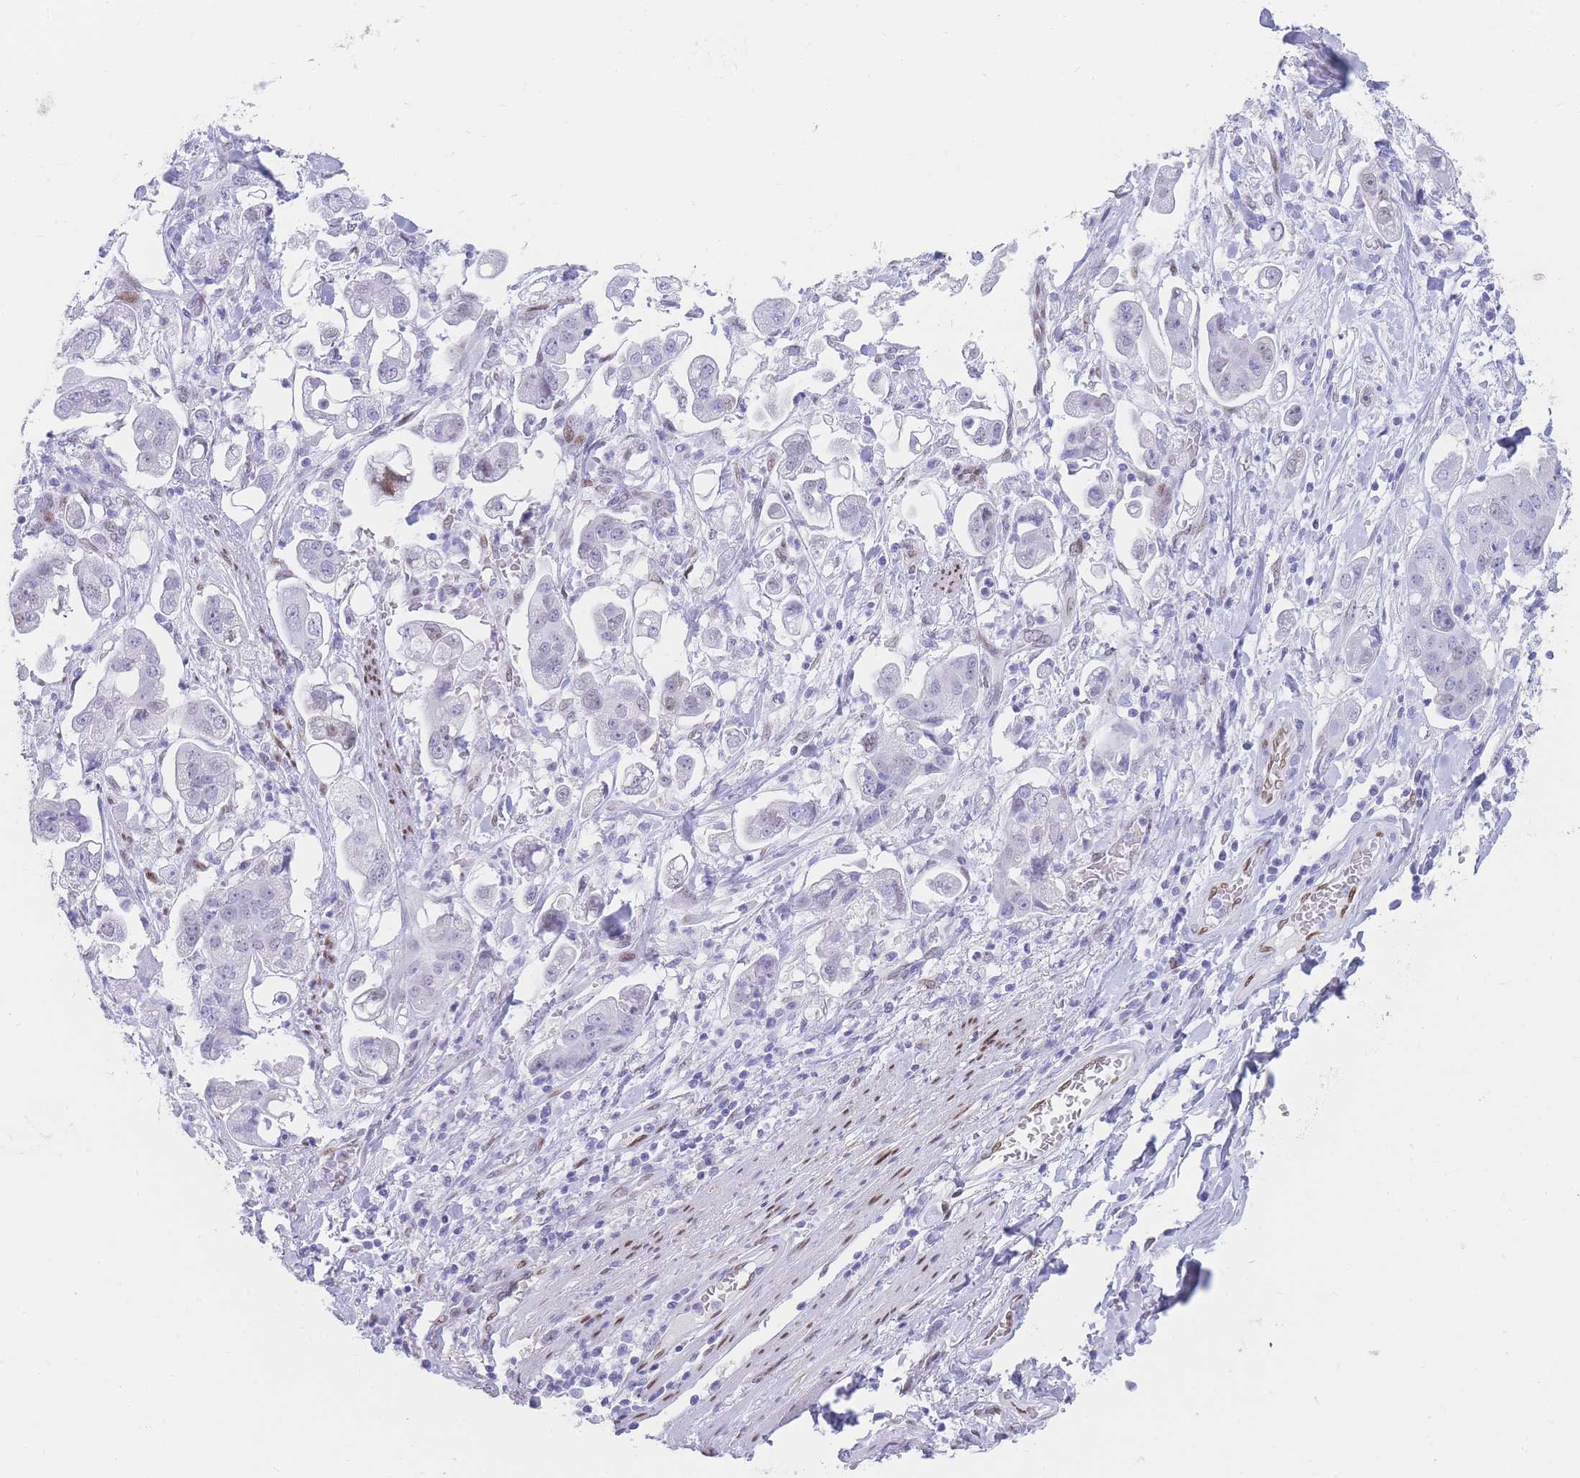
{"staining": {"intensity": "negative", "quantity": "none", "location": "none"}, "tissue": "stomach cancer", "cell_type": "Tumor cells", "image_type": "cancer", "snomed": [{"axis": "morphology", "description": "Adenocarcinoma, NOS"}, {"axis": "topography", "description": "Stomach"}], "caption": "A photomicrograph of stomach cancer stained for a protein reveals no brown staining in tumor cells.", "gene": "PSMB5", "patient": {"sex": "male", "age": 62}}